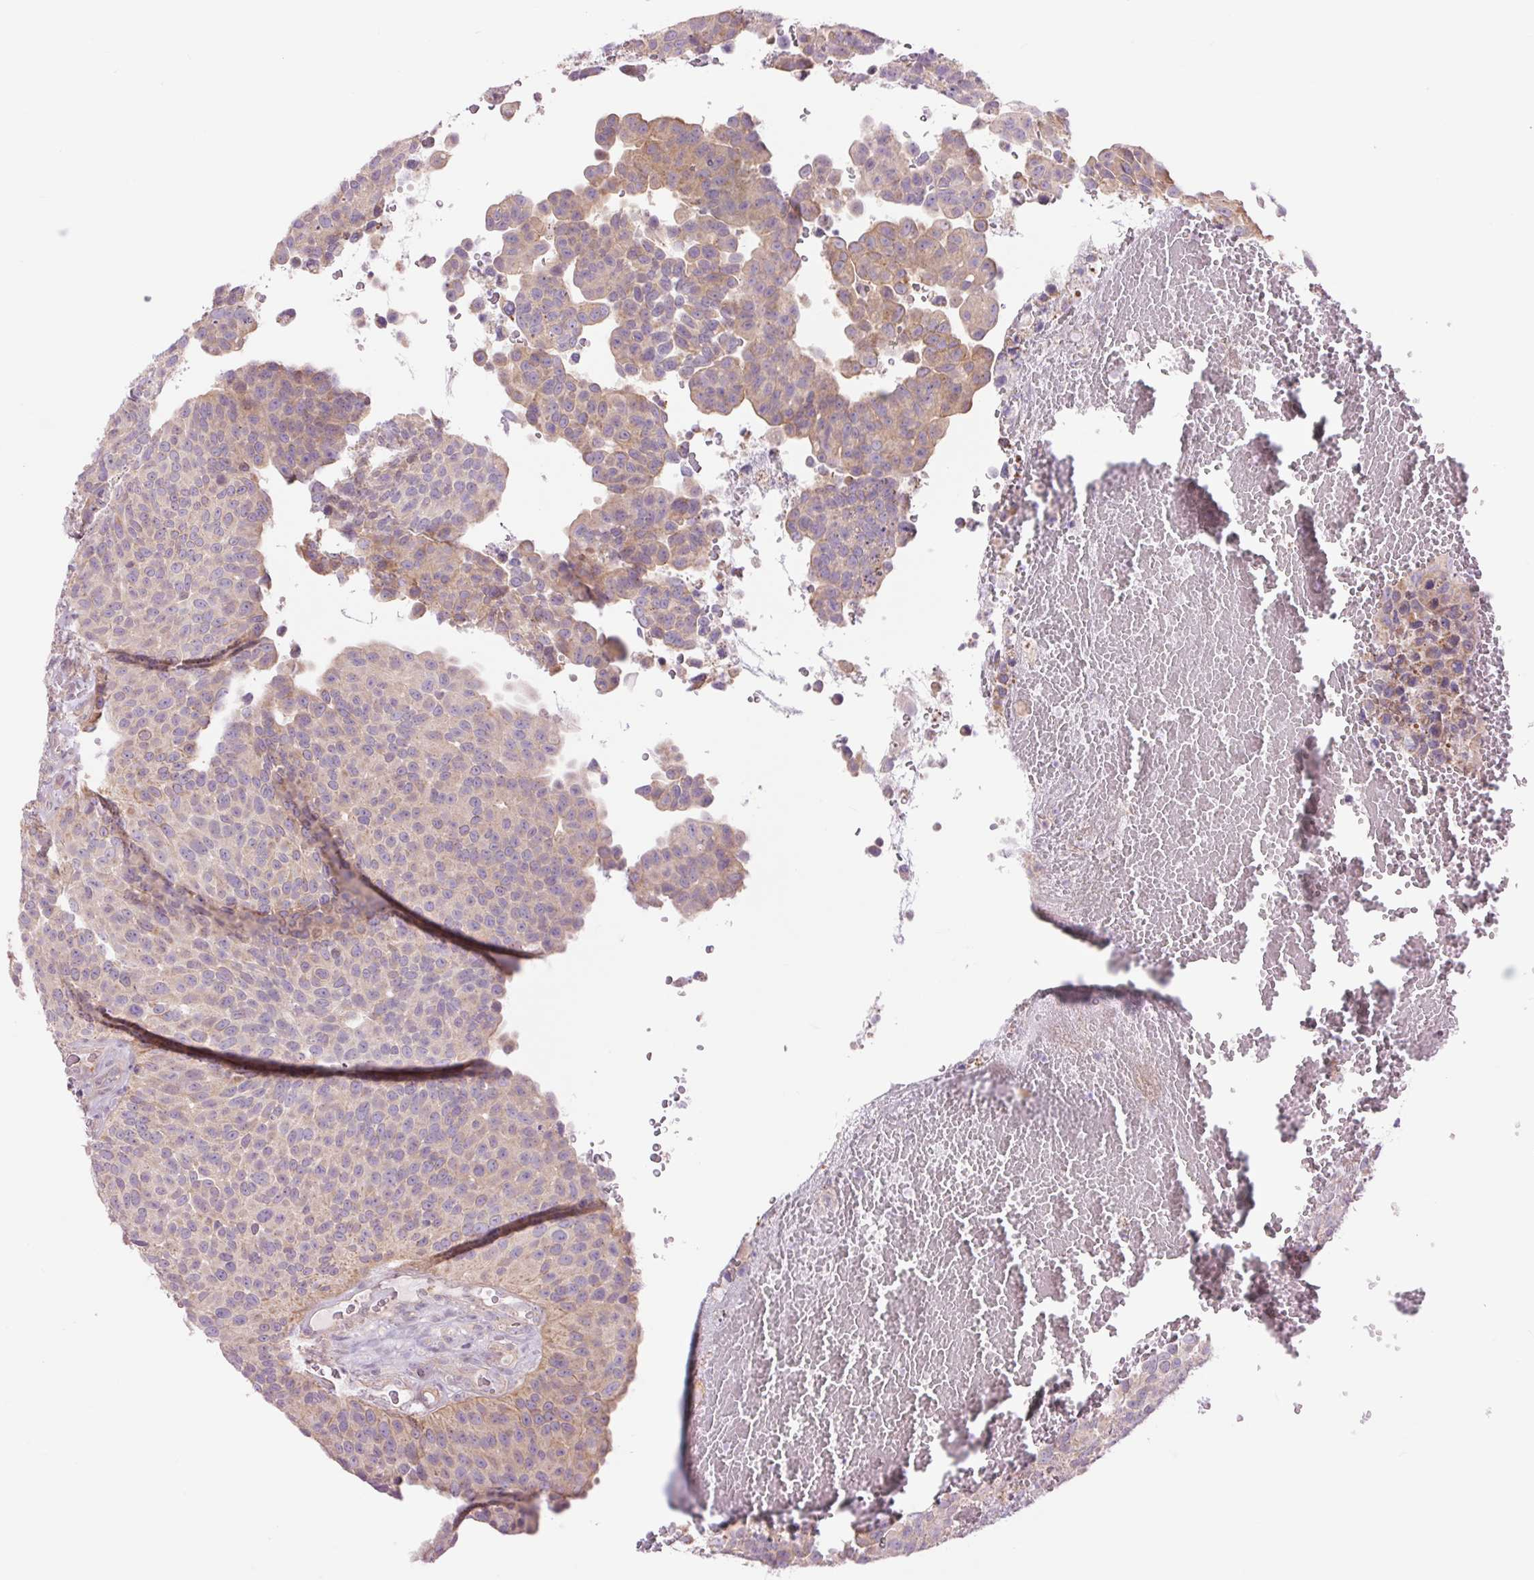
{"staining": {"intensity": "weak", "quantity": ">75%", "location": "cytoplasmic/membranous"}, "tissue": "urothelial cancer", "cell_type": "Tumor cells", "image_type": "cancer", "snomed": [{"axis": "morphology", "description": "Urothelial carcinoma, Low grade"}, {"axis": "topography", "description": "Urinary bladder"}], "caption": "Immunohistochemical staining of urothelial carcinoma (low-grade) shows weak cytoplasmic/membranous protein positivity in about >75% of tumor cells.", "gene": "CTNNA3", "patient": {"sex": "male", "age": 76}}